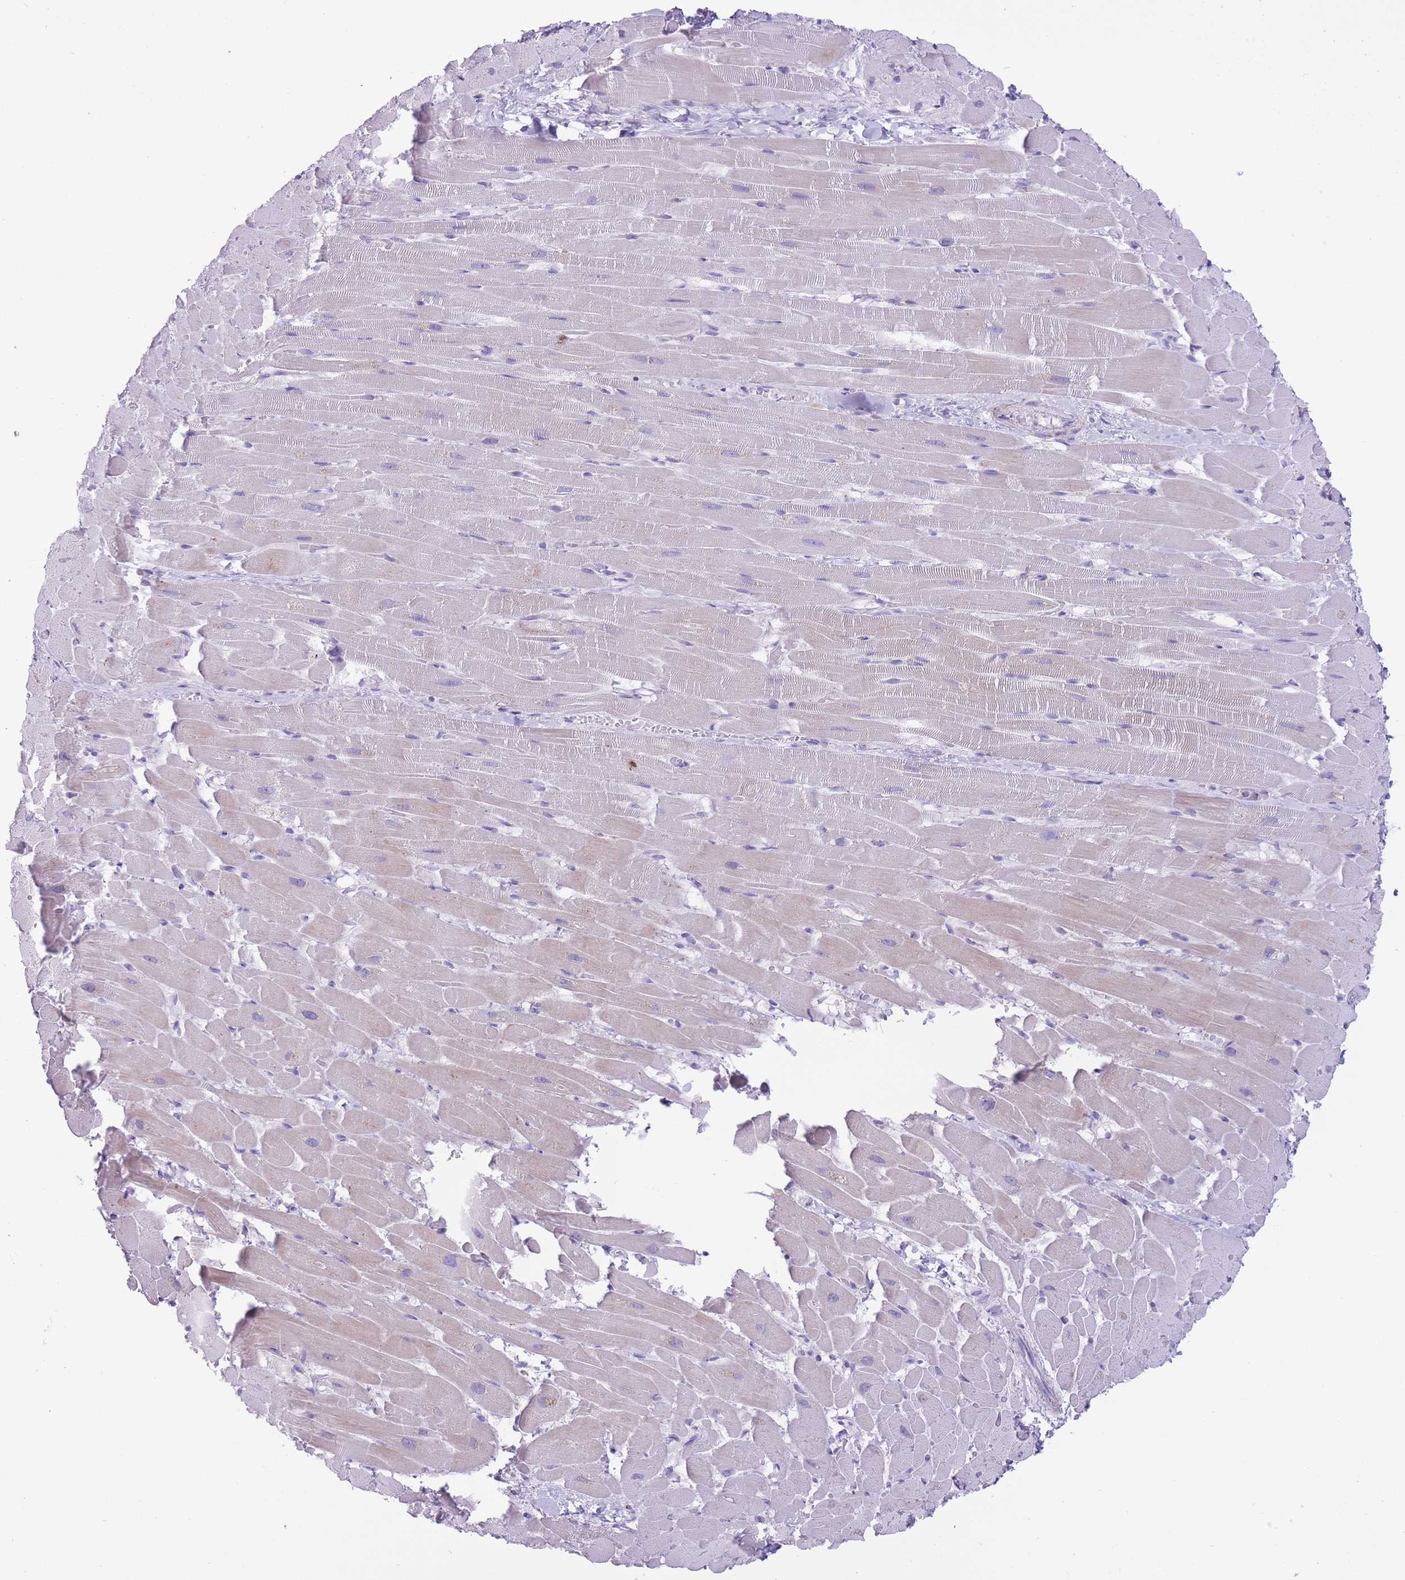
{"staining": {"intensity": "weak", "quantity": "<25%", "location": "cytoplasmic/membranous"}, "tissue": "heart muscle", "cell_type": "Cardiomyocytes", "image_type": "normal", "snomed": [{"axis": "morphology", "description": "Normal tissue, NOS"}, {"axis": "topography", "description": "Heart"}], "caption": "Immunohistochemistry of normal heart muscle reveals no expression in cardiomyocytes. (Immunohistochemistry (ihc), brightfield microscopy, high magnification).", "gene": "B4GALT2", "patient": {"sex": "male", "age": 37}}